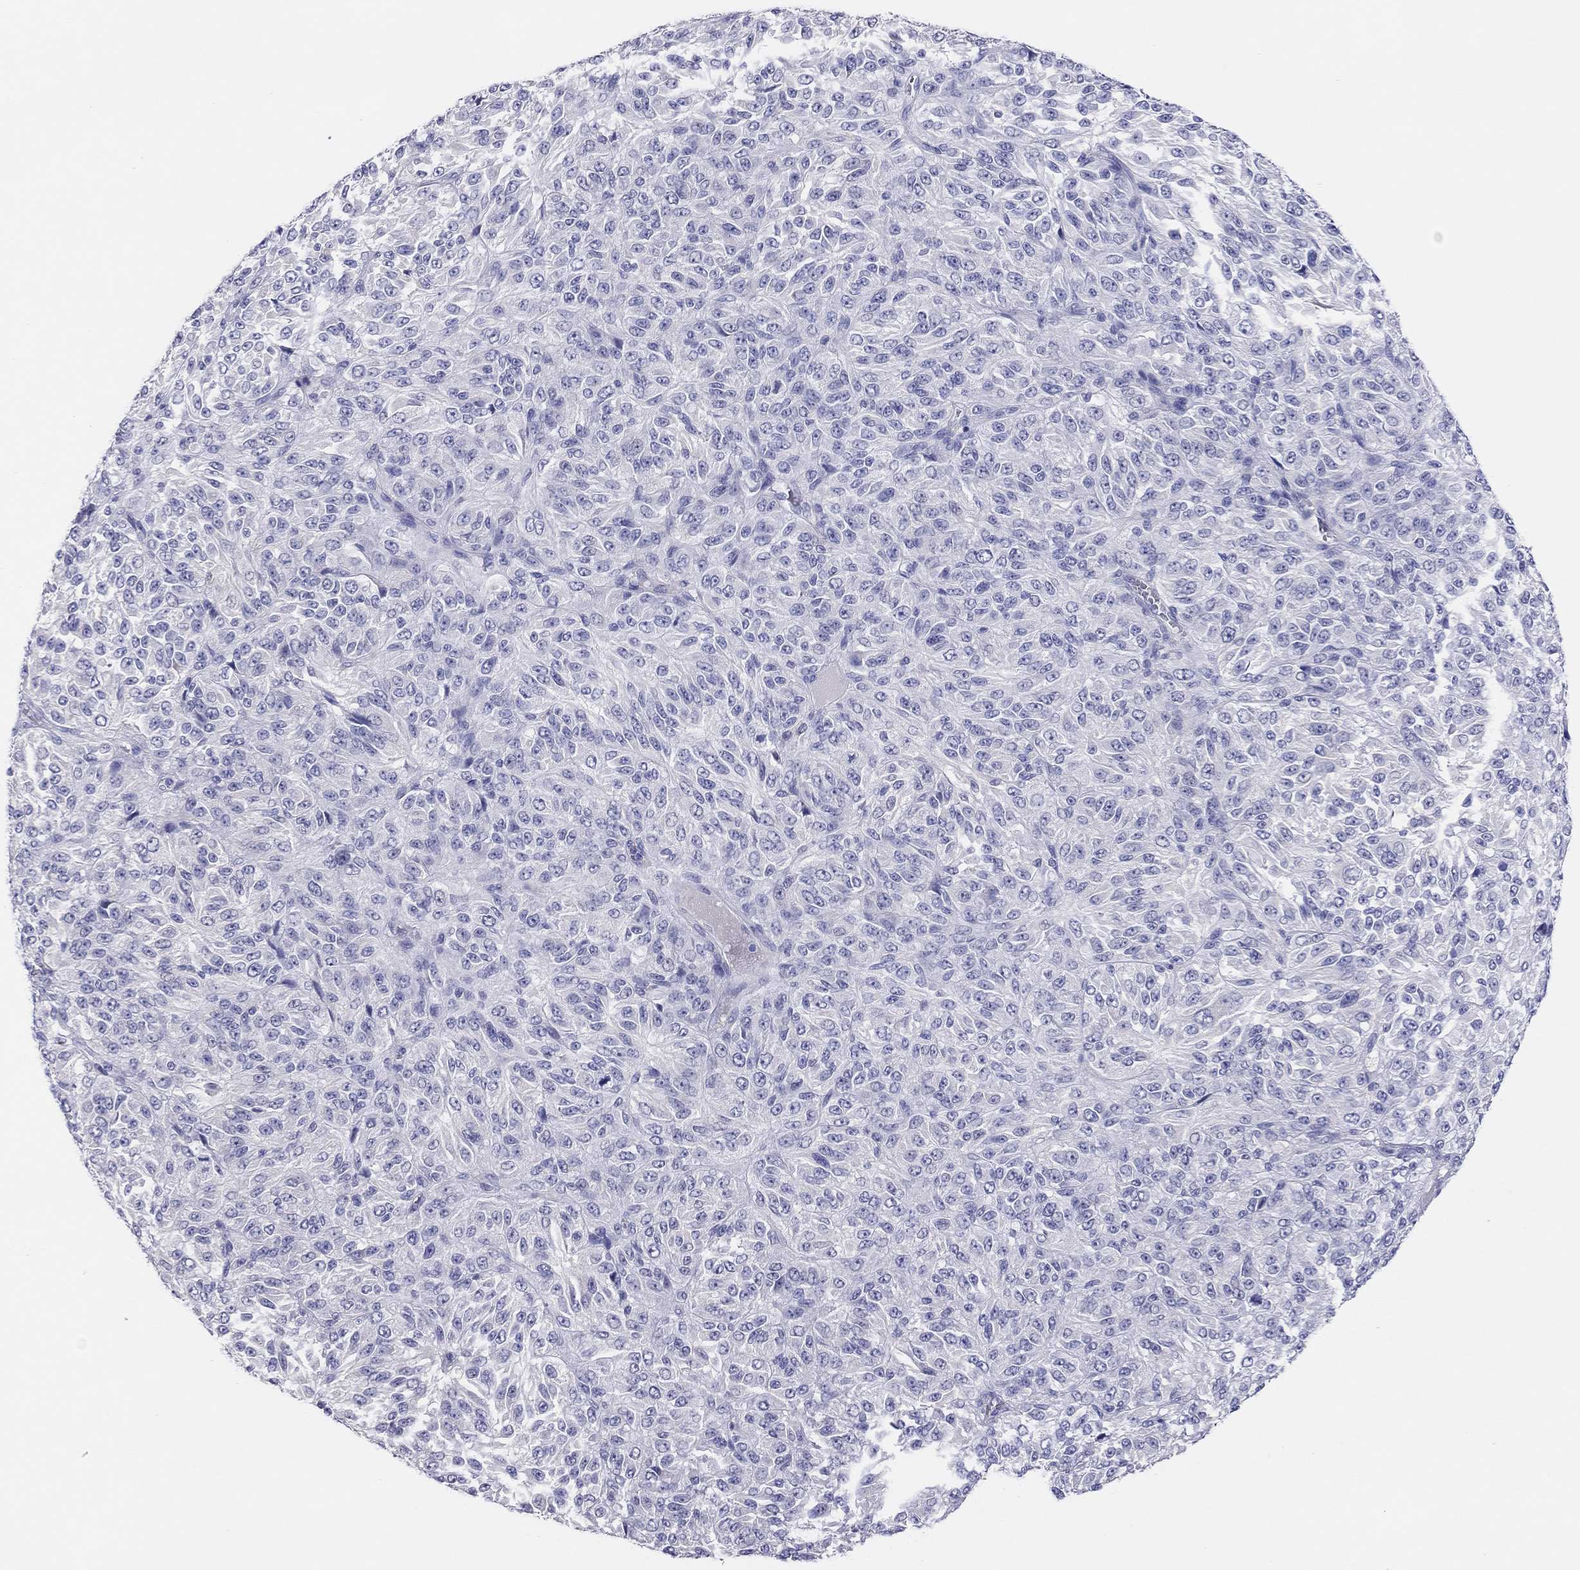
{"staining": {"intensity": "negative", "quantity": "none", "location": "none"}, "tissue": "melanoma", "cell_type": "Tumor cells", "image_type": "cancer", "snomed": [{"axis": "morphology", "description": "Malignant melanoma, Metastatic site"}, {"axis": "topography", "description": "Brain"}], "caption": "Immunohistochemical staining of human malignant melanoma (metastatic site) reveals no significant staining in tumor cells.", "gene": "MGAT4C", "patient": {"sex": "female", "age": 56}}